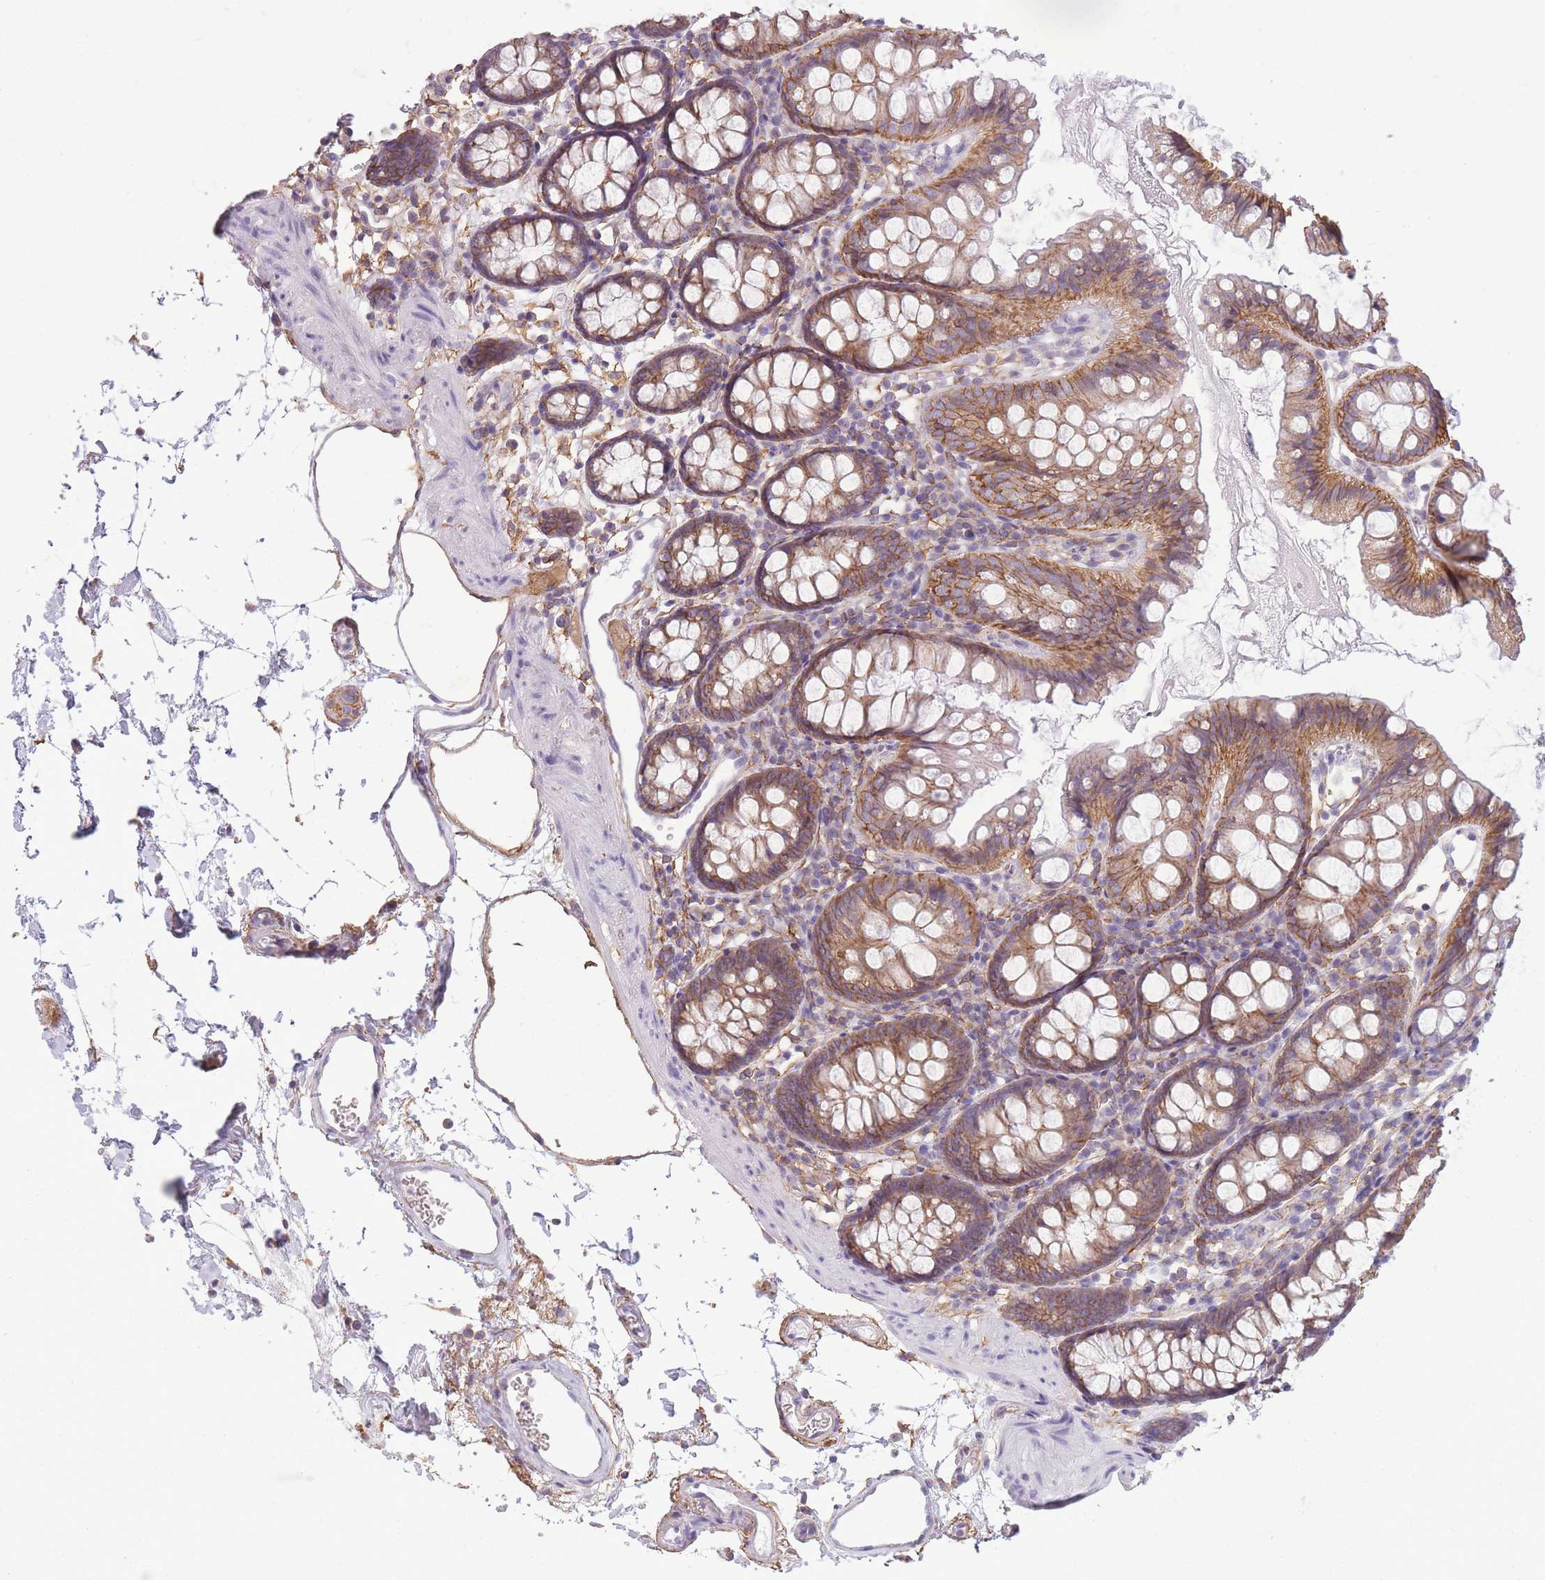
{"staining": {"intensity": "moderate", "quantity": ">75%", "location": "cytoplasmic/membranous"}, "tissue": "colon", "cell_type": "Endothelial cells", "image_type": "normal", "snomed": [{"axis": "morphology", "description": "Normal tissue, NOS"}, {"axis": "topography", "description": "Colon"}], "caption": "Immunohistochemistry staining of benign colon, which displays medium levels of moderate cytoplasmic/membranous expression in approximately >75% of endothelial cells indicating moderate cytoplasmic/membranous protein expression. The staining was performed using DAB (brown) for protein detection and nuclei were counterstained in hematoxylin (blue).", "gene": "ADD1", "patient": {"sex": "female", "age": 84}}